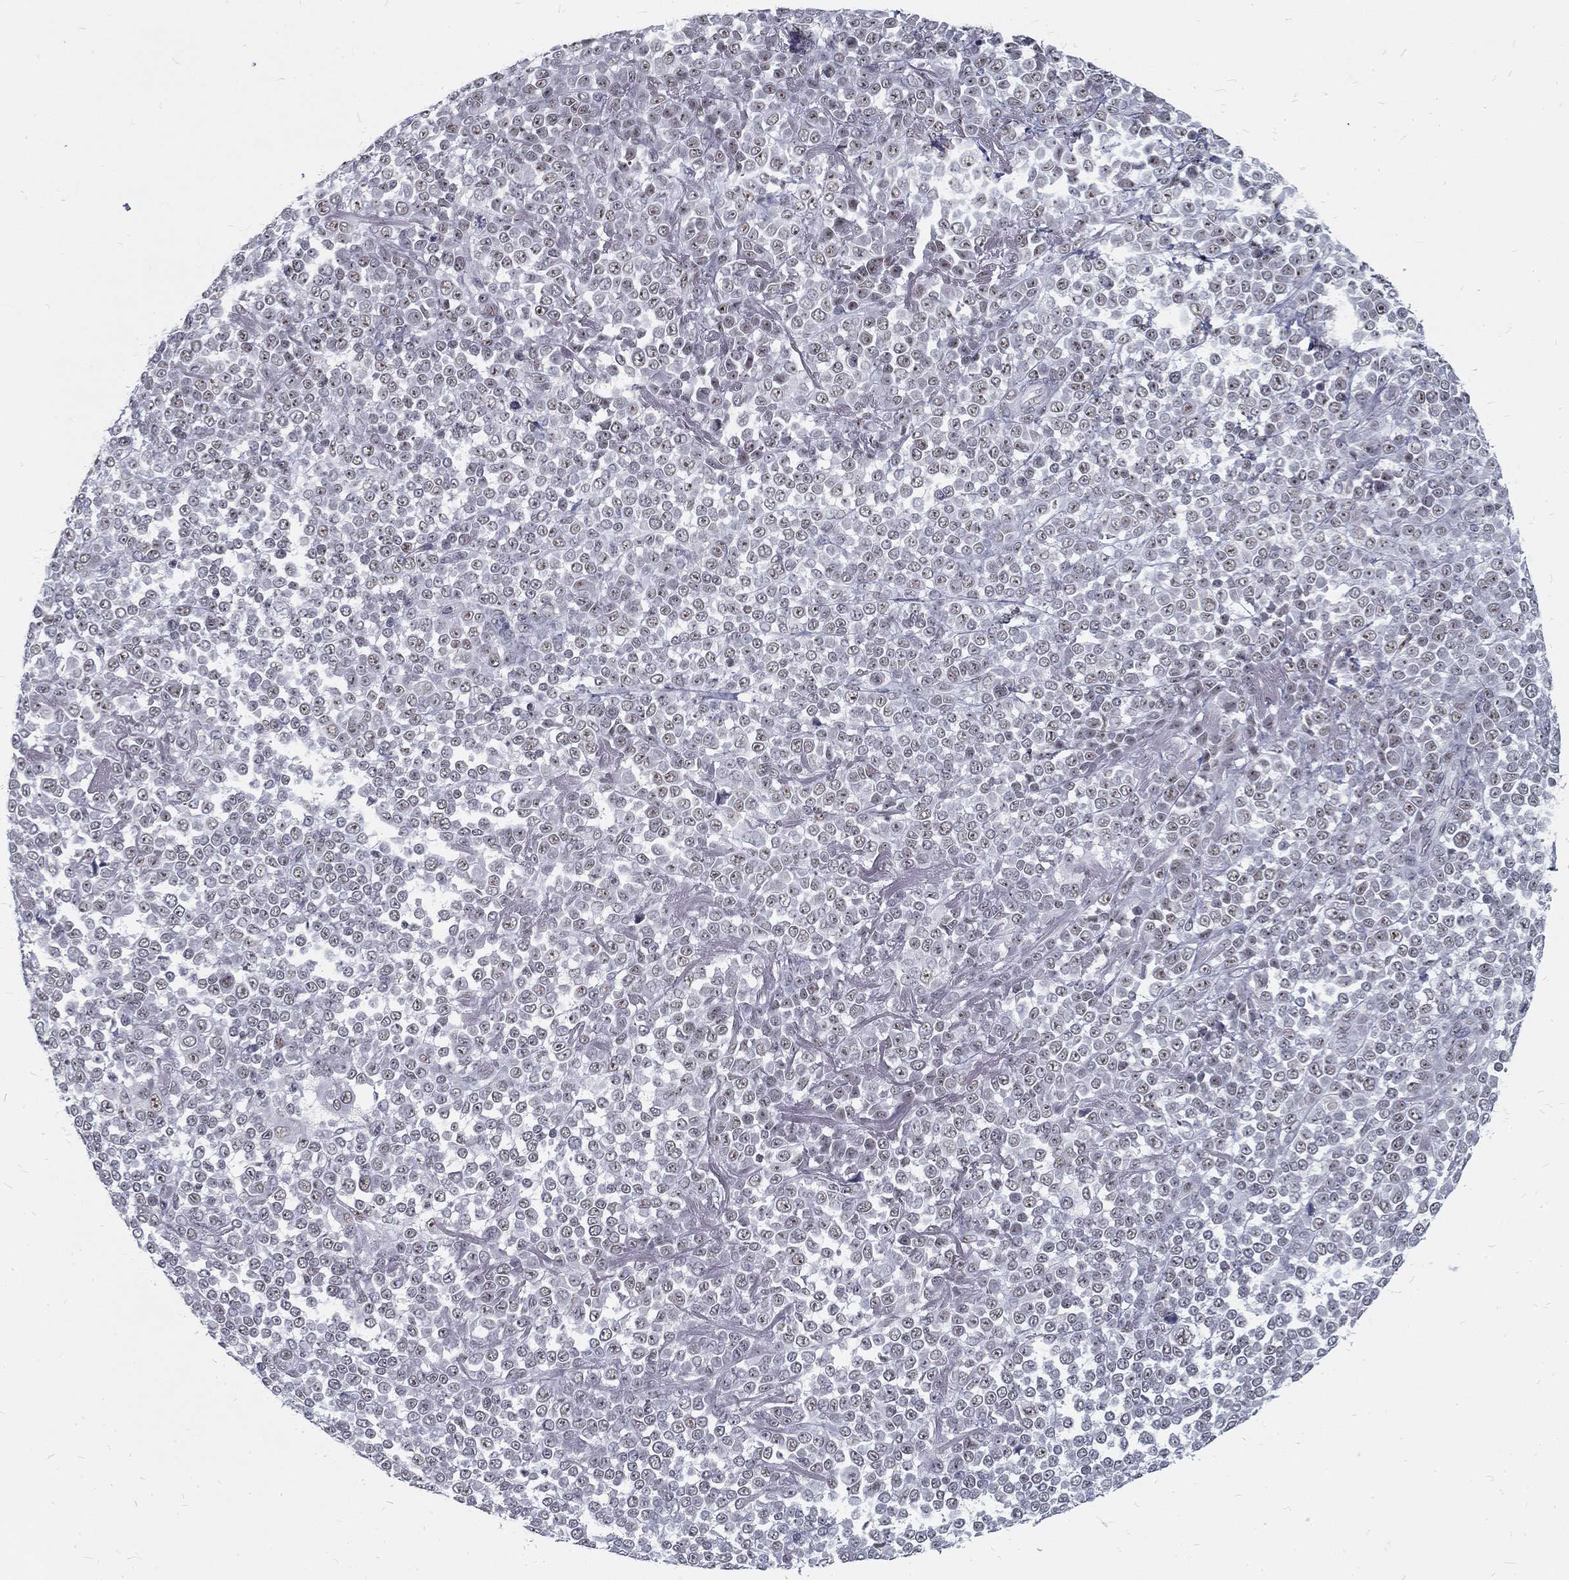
{"staining": {"intensity": "weak", "quantity": "25%-75%", "location": "nuclear"}, "tissue": "melanoma", "cell_type": "Tumor cells", "image_type": "cancer", "snomed": [{"axis": "morphology", "description": "Malignant melanoma, NOS"}, {"axis": "topography", "description": "Skin"}], "caption": "A high-resolution histopathology image shows immunohistochemistry (IHC) staining of malignant melanoma, which displays weak nuclear staining in approximately 25%-75% of tumor cells. The staining was performed using DAB (3,3'-diaminobenzidine) to visualize the protein expression in brown, while the nuclei were stained in blue with hematoxylin (Magnification: 20x).", "gene": "SNORC", "patient": {"sex": "female", "age": 95}}